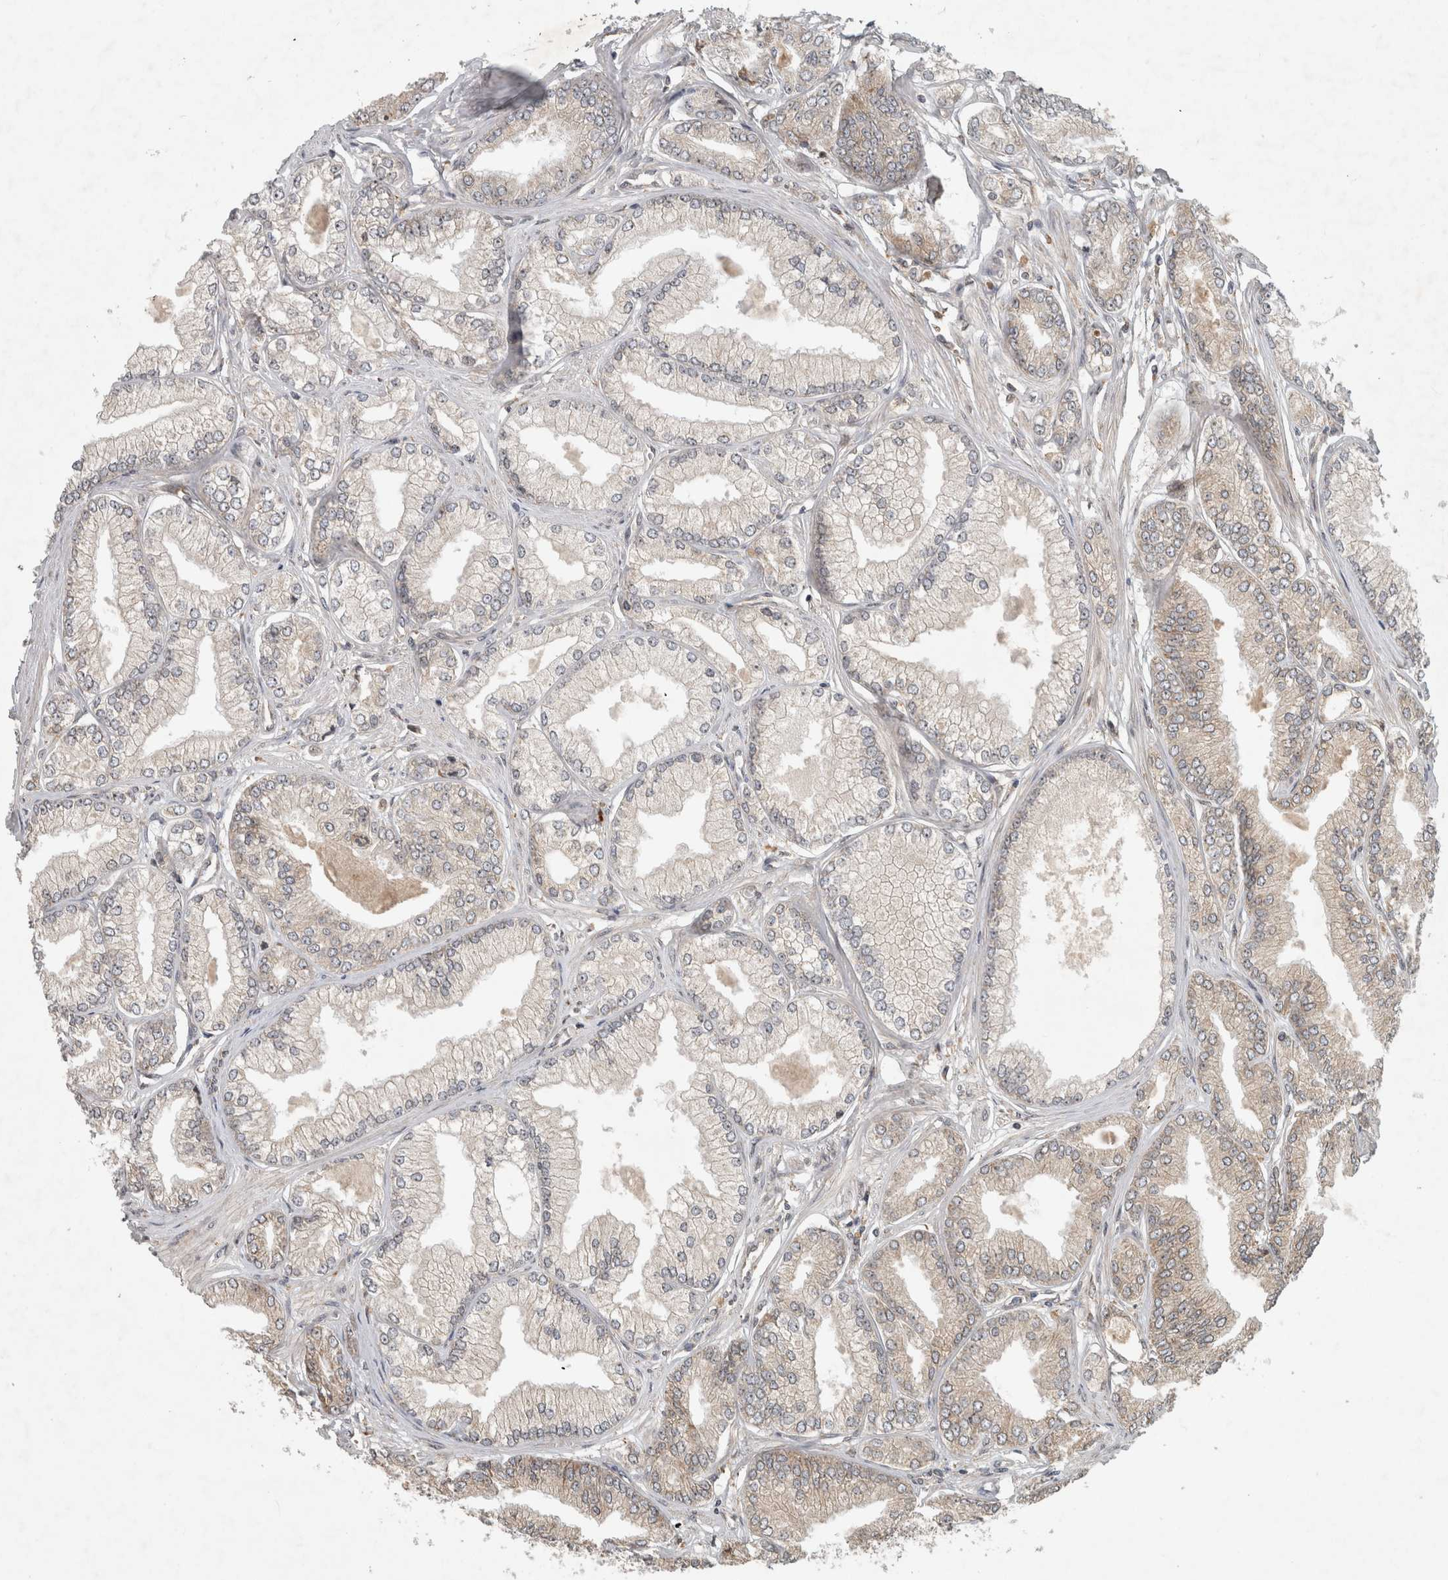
{"staining": {"intensity": "weak", "quantity": "<25%", "location": "cytoplasmic/membranous"}, "tissue": "prostate cancer", "cell_type": "Tumor cells", "image_type": "cancer", "snomed": [{"axis": "morphology", "description": "Adenocarcinoma, Low grade"}, {"axis": "topography", "description": "Prostate"}], "caption": "The image exhibits no significant positivity in tumor cells of prostate cancer.", "gene": "GPR137B", "patient": {"sex": "male", "age": 52}}